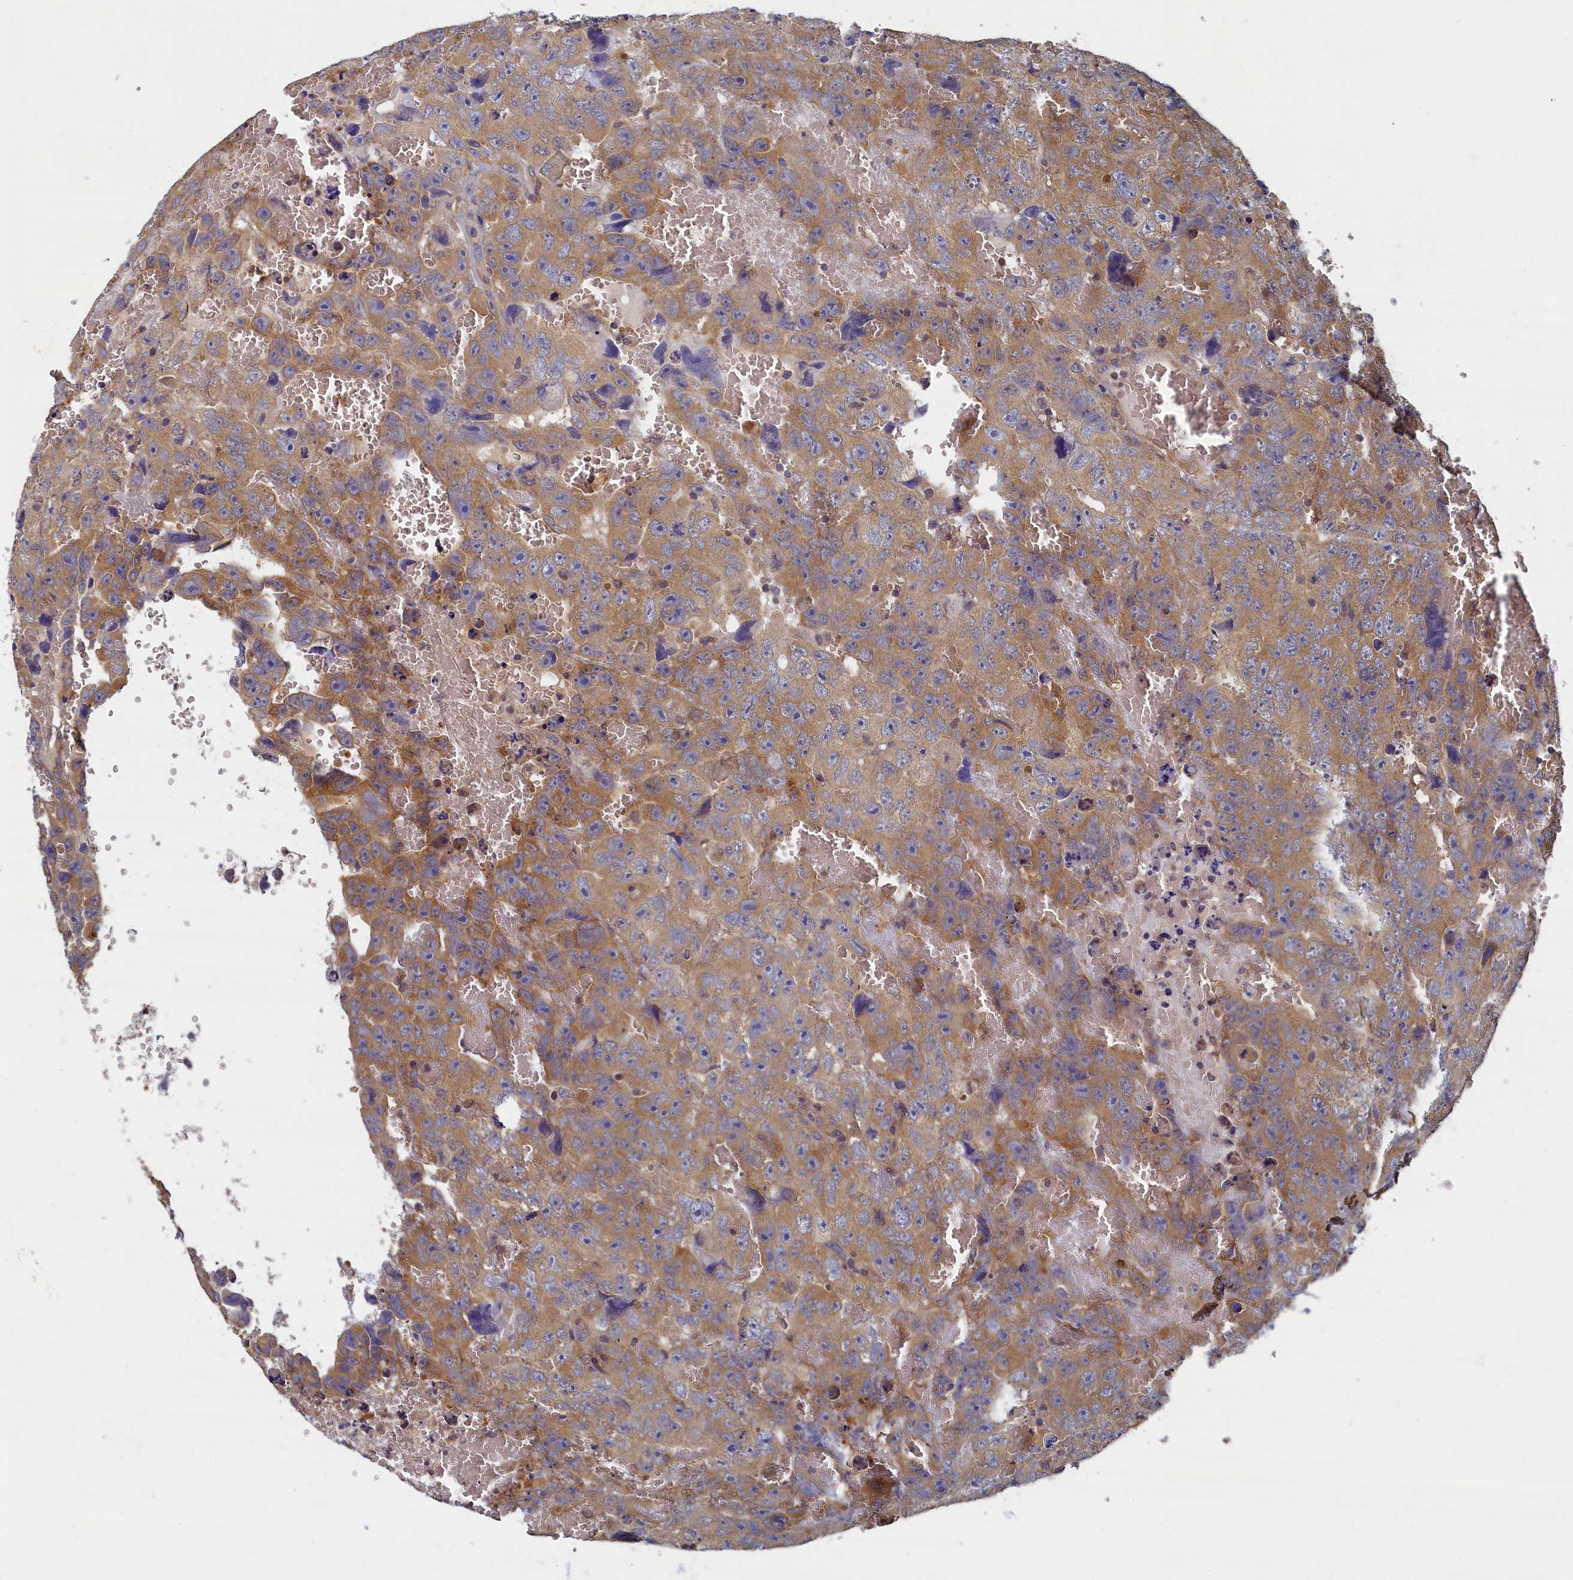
{"staining": {"intensity": "moderate", "quantity": ">75%", "location": "cytoplasmic/membranous"}, "tissue": "testis cancer", "cell_type": "Tumor cells", "image_type": "cancer", "snomed": [{"axis": "morphology", "description": "Carcinoma, Embryonal, NOS"}, {"axis": "topography", "description": "Testis"}], "caption": "Immunohistochemistry (IHC) staining of embryonal carcinoma (testis), which demonstrates medium levels of moderate cytoplasmic/membranous staining in about >75% of tumor cells indicating moderate cytoplasmic/membranous protein staining. The staining was performed using DAB (brown) for protein detection and nuclei were counterstained in hematoxylin (blue).", "gene": "TBCB", "patient": {"sex": "male", "age": 45}}